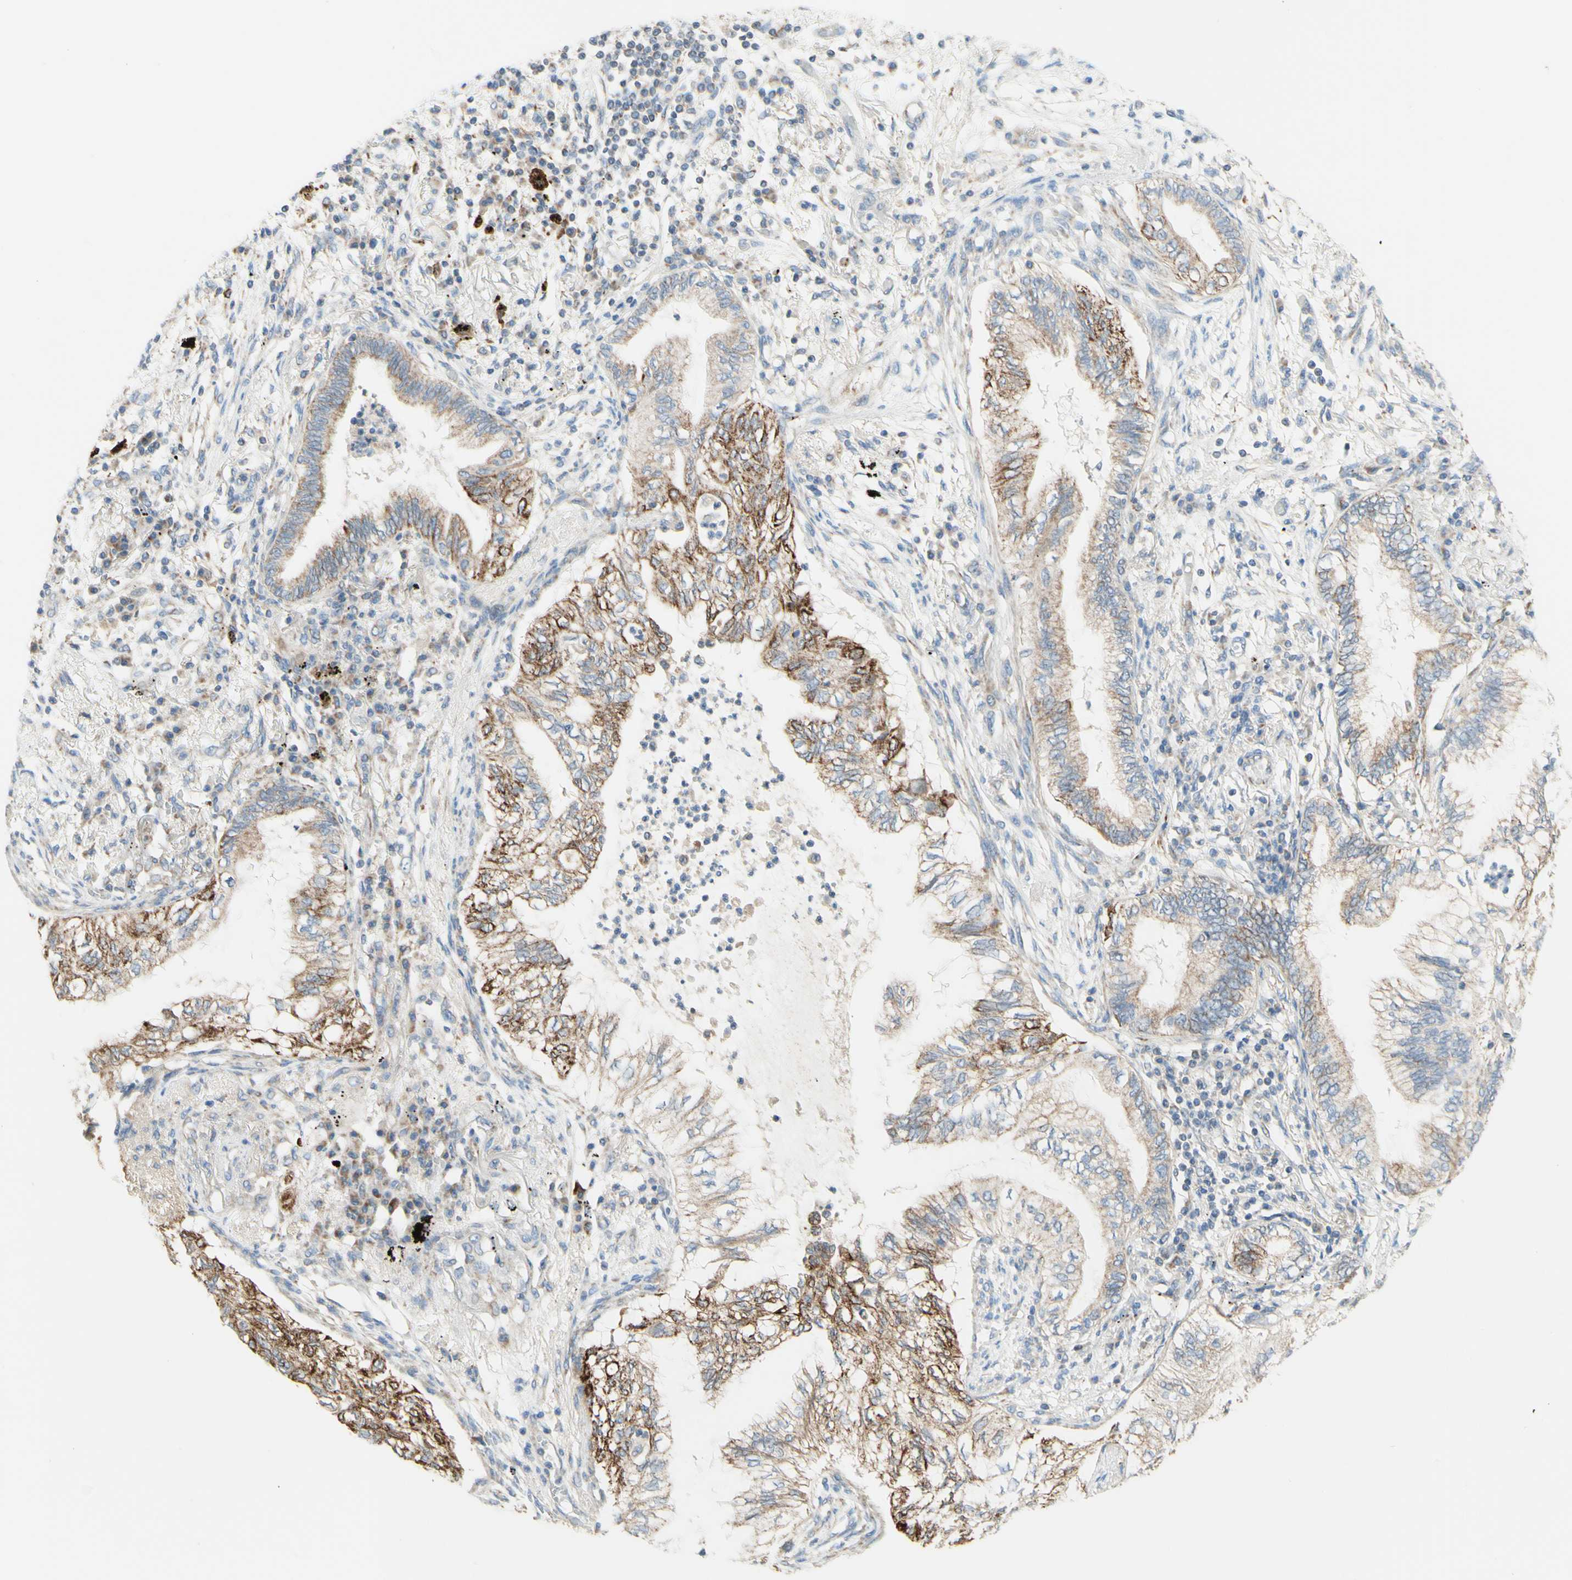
{"staining": {"intensity": "moderate", "quantity": ">75%", "location": "cytoplasmic/membranous"}, "tissue": "lung cancer", "cell_type": "Tumor cells", "image_type": "cancer", "snomed": [{"axis": "morphology", "description": "Normal tissue, NOS"}, {"axis": "morphology", "description": "Adenocarcinoma, NOS"}, {"axis": "topography", "description": "Bronchus"}, {"axis": "topography", "description": "Lung"}], "caption": "Adenocarcinoma (lung) stained for a protein exhibits moderate cytoplasmic/membranous positivity in tumor cells.", "gene": "ARMC10", "patient": {"sex": "female", "age": 70}}